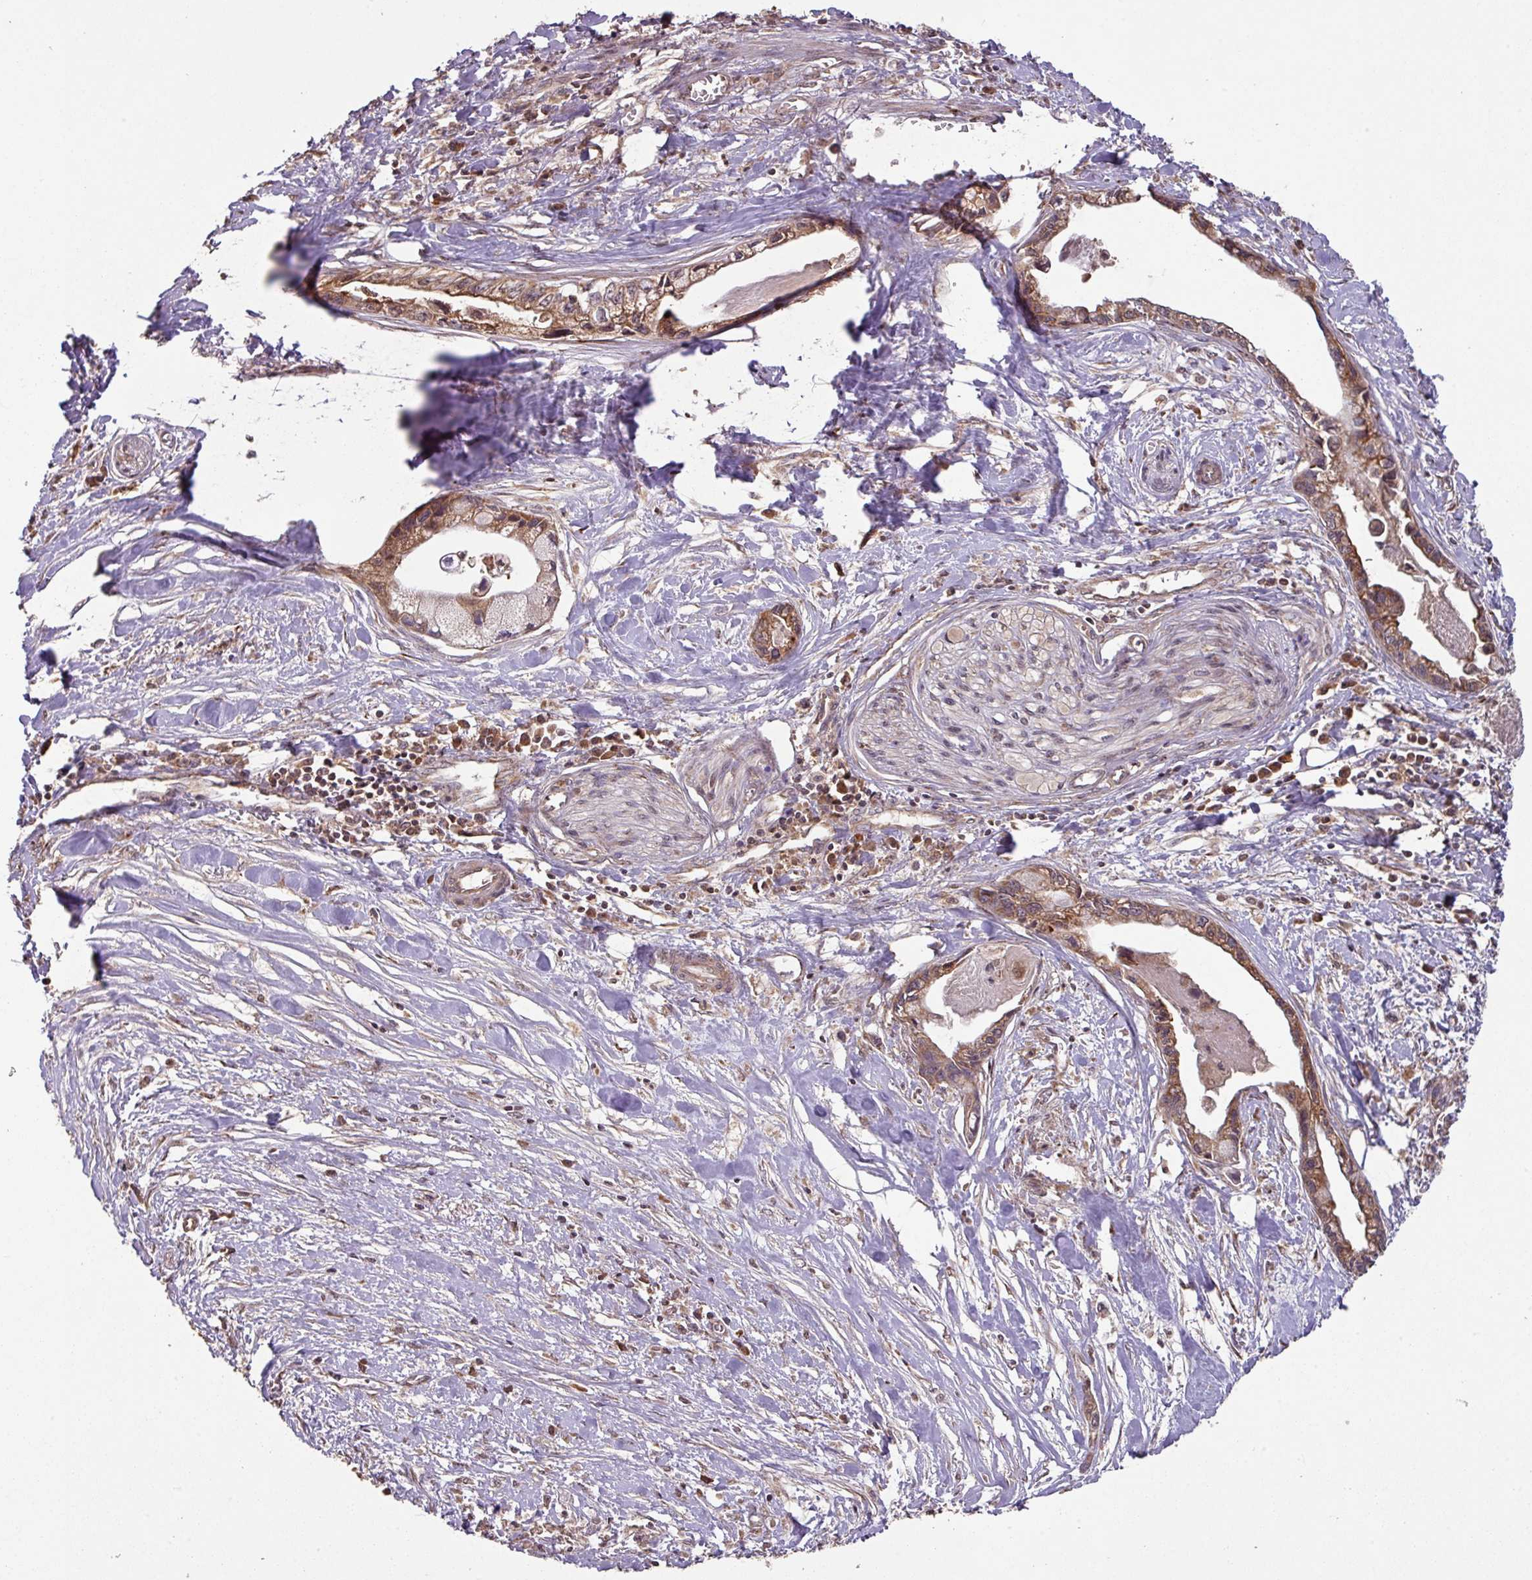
{"staining": {"intensity": "moderate", "quantity": ">75%", "location": "cytoplasmic/membranous"}, "tissue": "pancreatic cancer", "cell_type": "Tumor cells", "image_type": "cancer", "snomed": [{"axis": "morphology", "description": "Adenocarcinoma, NOS"}, {"axis": "topography", "description": "Pancreas"}], "caption": "Pancreatic cancer (adenocarcinoma) was stained to show a protein in brown. There is medium levels of moderate cytoplasmic/membranous staining in about >75% of tumor cells.", "gene": "MRRF", "patient": {"sex": "male", "age": 61}}